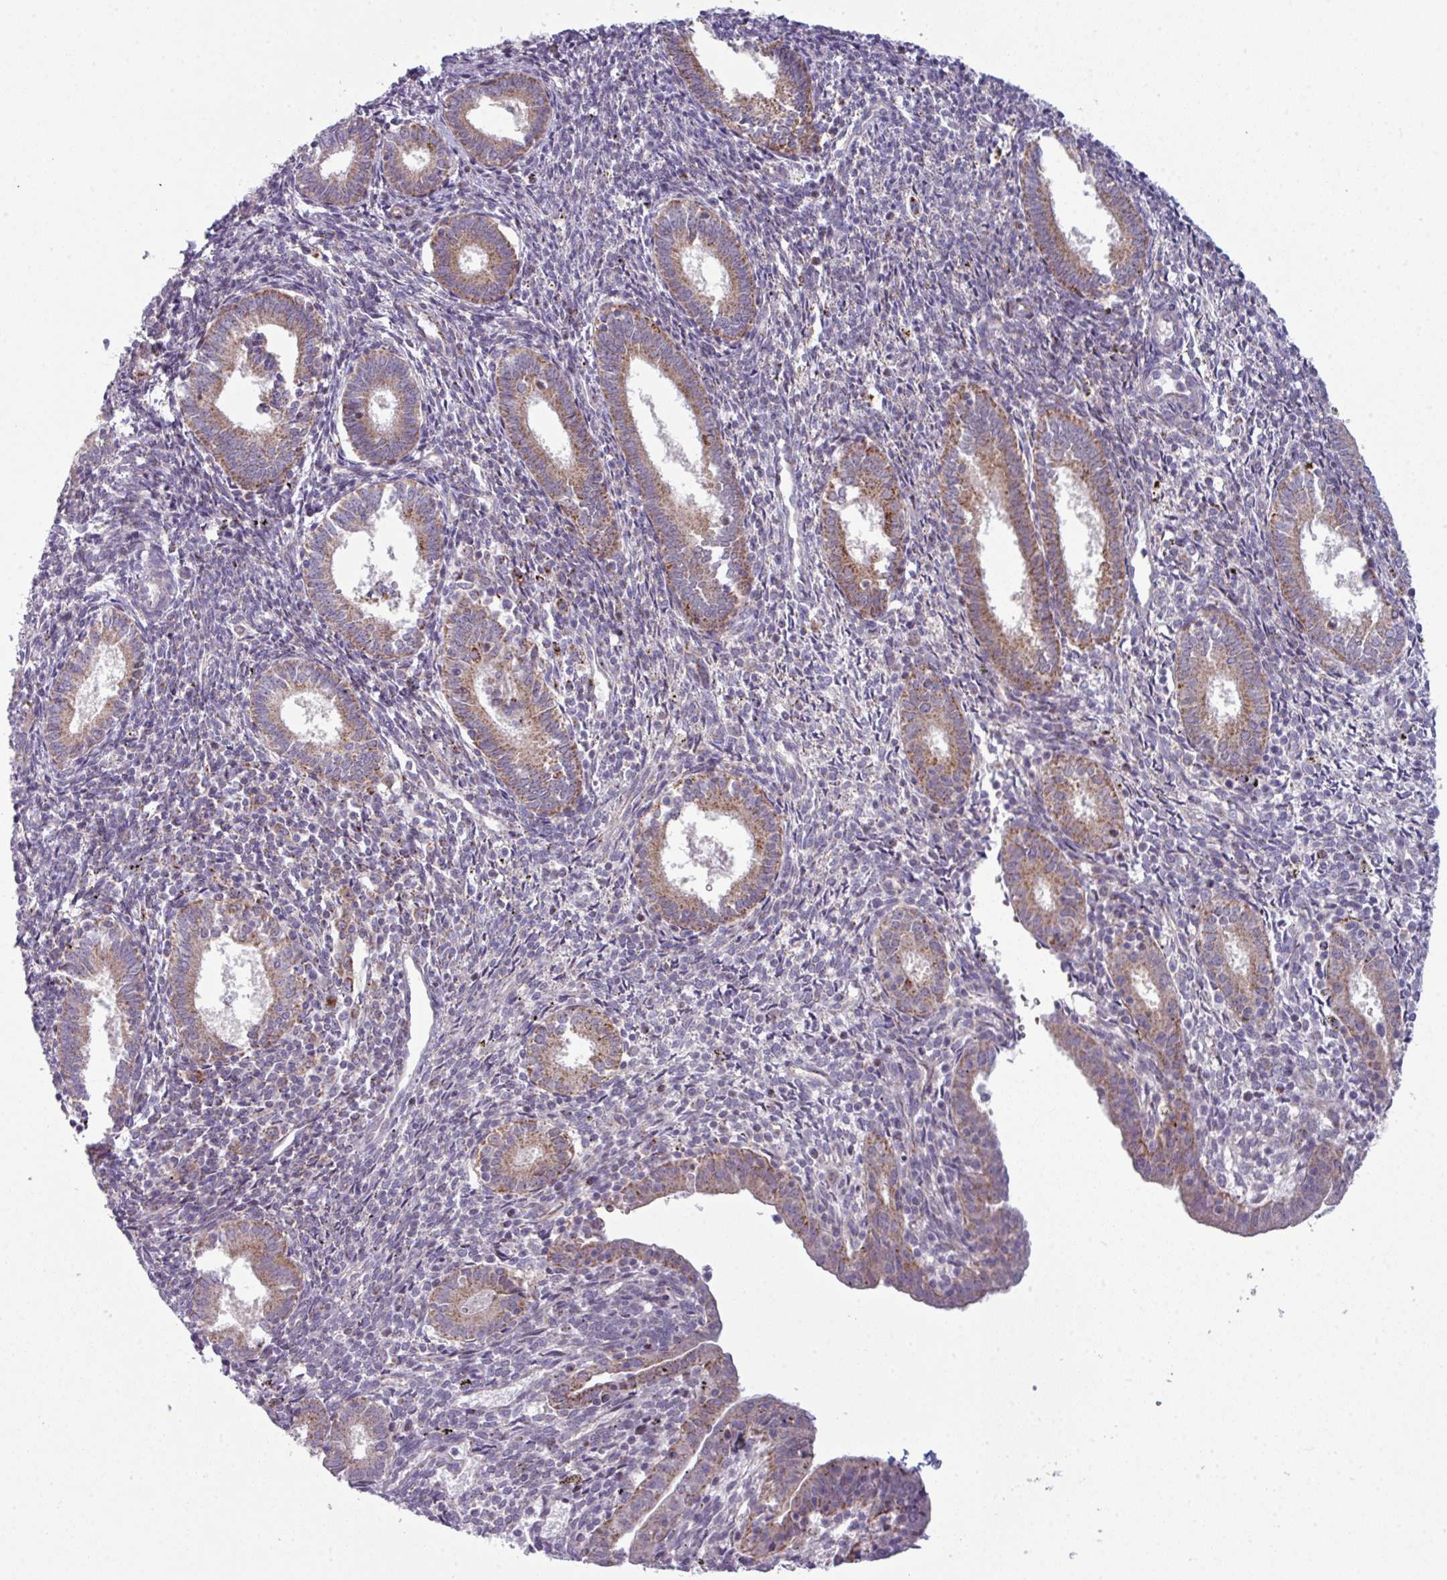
{"staining": {"intensity": "weak", "quantity": "25%-75%", "location": "cytoplasmic/membranous"}, "tissue": "endometrium", "cell_type": "Cells in endometrial stroma", "image_type": "normal", "snomed": [{"axis": "morphology", "description": "Normal tissue, NOS"}, {"axis": "topography", "description": "Endometrium"}], "caption": "A high-resolution micrograph shows immunohistochemistry (IHC) staining of unremarkable endometrium, which displays weak cytoplasmic/membranous staining in about 25%-75% of cells in endometrial stroma.", "gene": "ZNF615", "patient": {"sex": "female", "age": 41}}